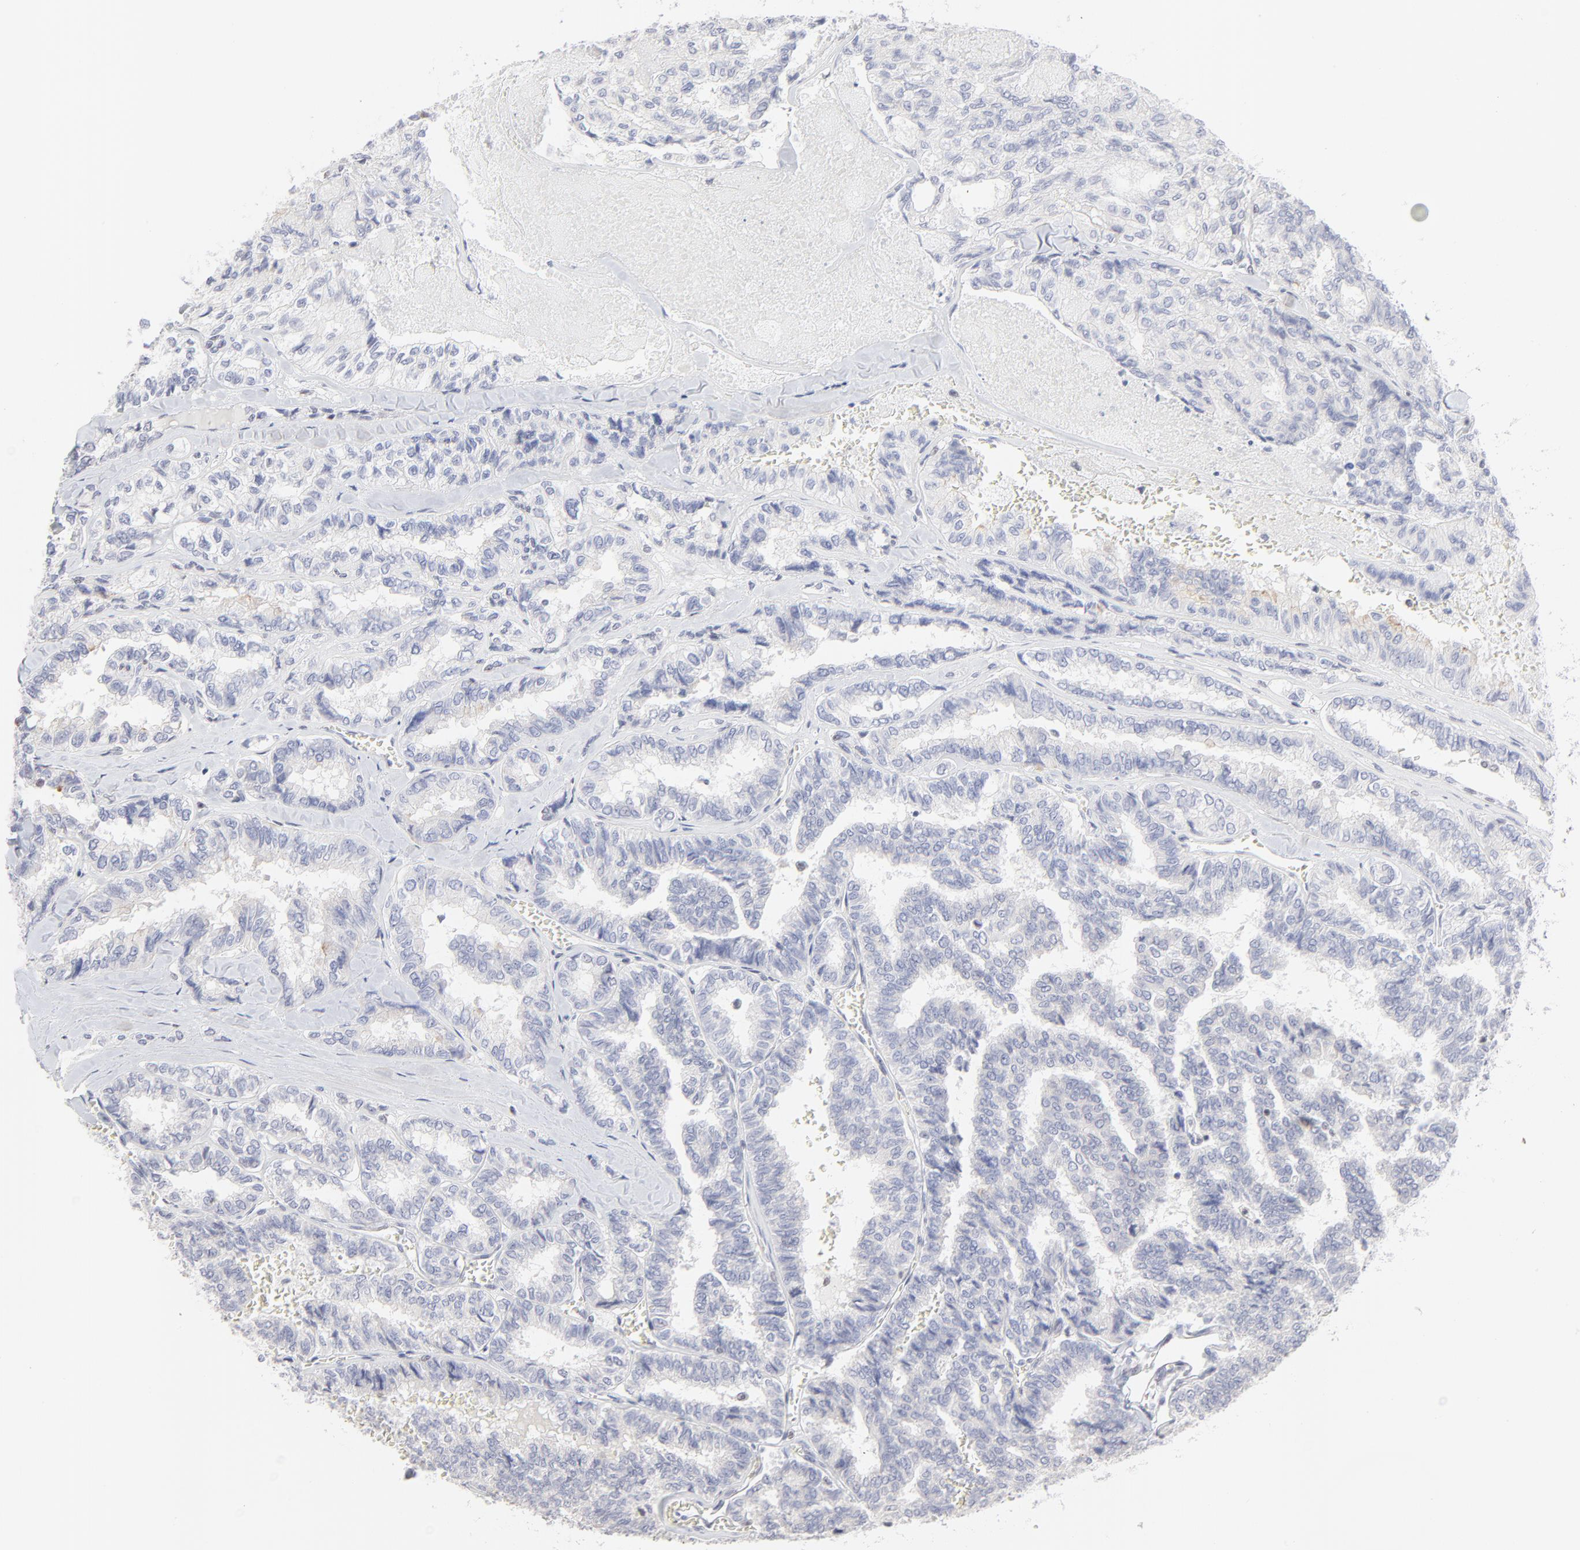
{"staining": {"intensity": "negative", "quantity": "none", "location": "none"}, "tissue": "thyroid cancer", "cell_type": "Tumor cells", "image_type": "cancer", "snomed": [{"axis": "morphology", "description": "Papillary adenocarcinoma, NOS"}, {"axis": "topography", "description": "Thyroid gland"}], "caption": "Immunohistochemistry (IHC) micrograph of human papillary adenocarcinoma (thyroid) stained for a protein (brown), which displays no staining in tumor cells.", "gene": "NFIL3", "patient": {"sex": "female", "age": 35}}